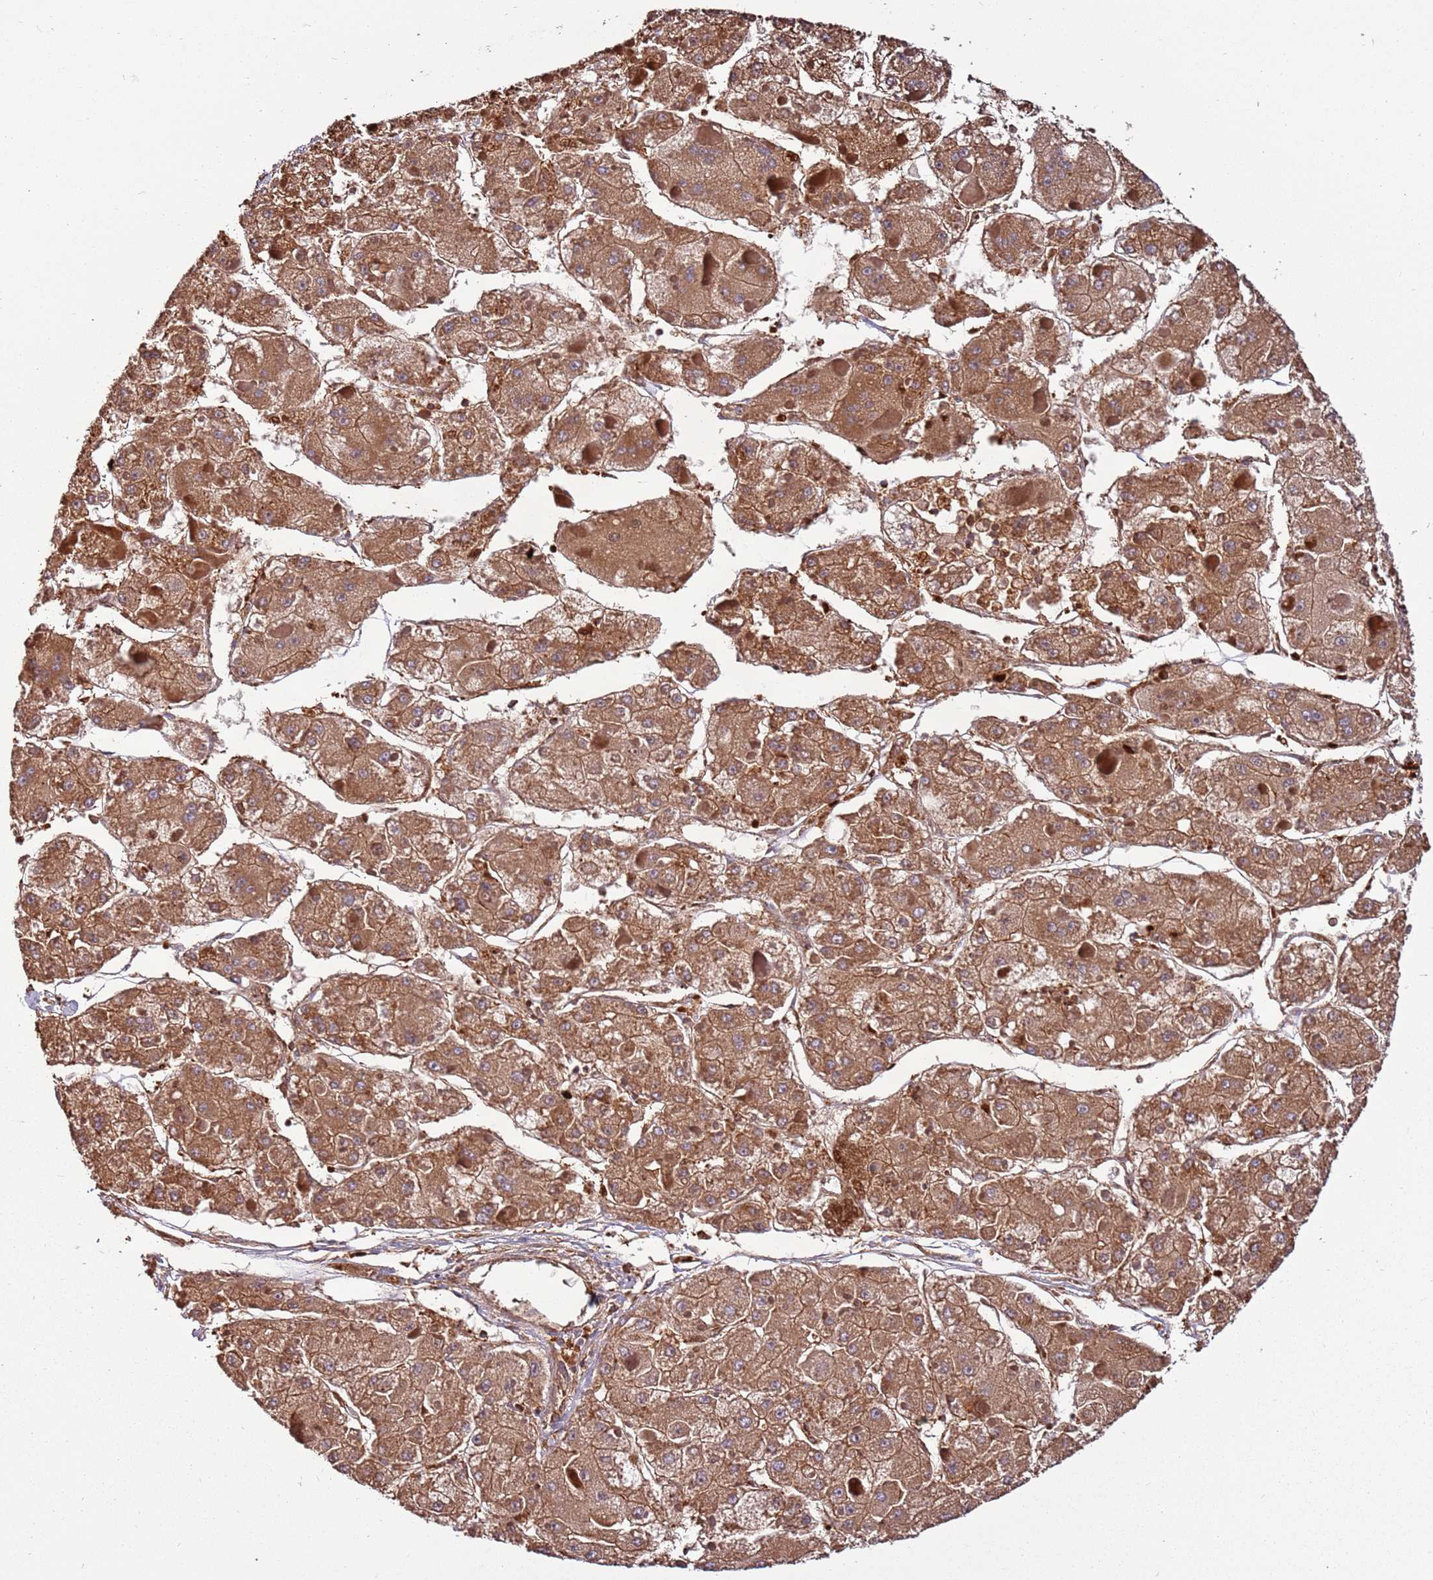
{"staining": {"intensity": "moderate", "quantity": ">75%", "location": "cytoplasmic/membranous"}, "tissue": "liver cancer", "cell_type": "Tumor cells", "image_type": "cancer", "snomed": [{"axis": "morphology", "description": "Carcinoma, Hepatocellular, NOS"}, {"axis": "topography", "description": "Liver"}], "caption": "Liver cancer (hepatocellular carcinoma) tissue displays moderate cytoplasmic/membranous expression in about >75% of tumor cells, visualized by immunohistochemistry.", "gene": "ACVR2A", "patient": {"sex": "female", "age": 73}}